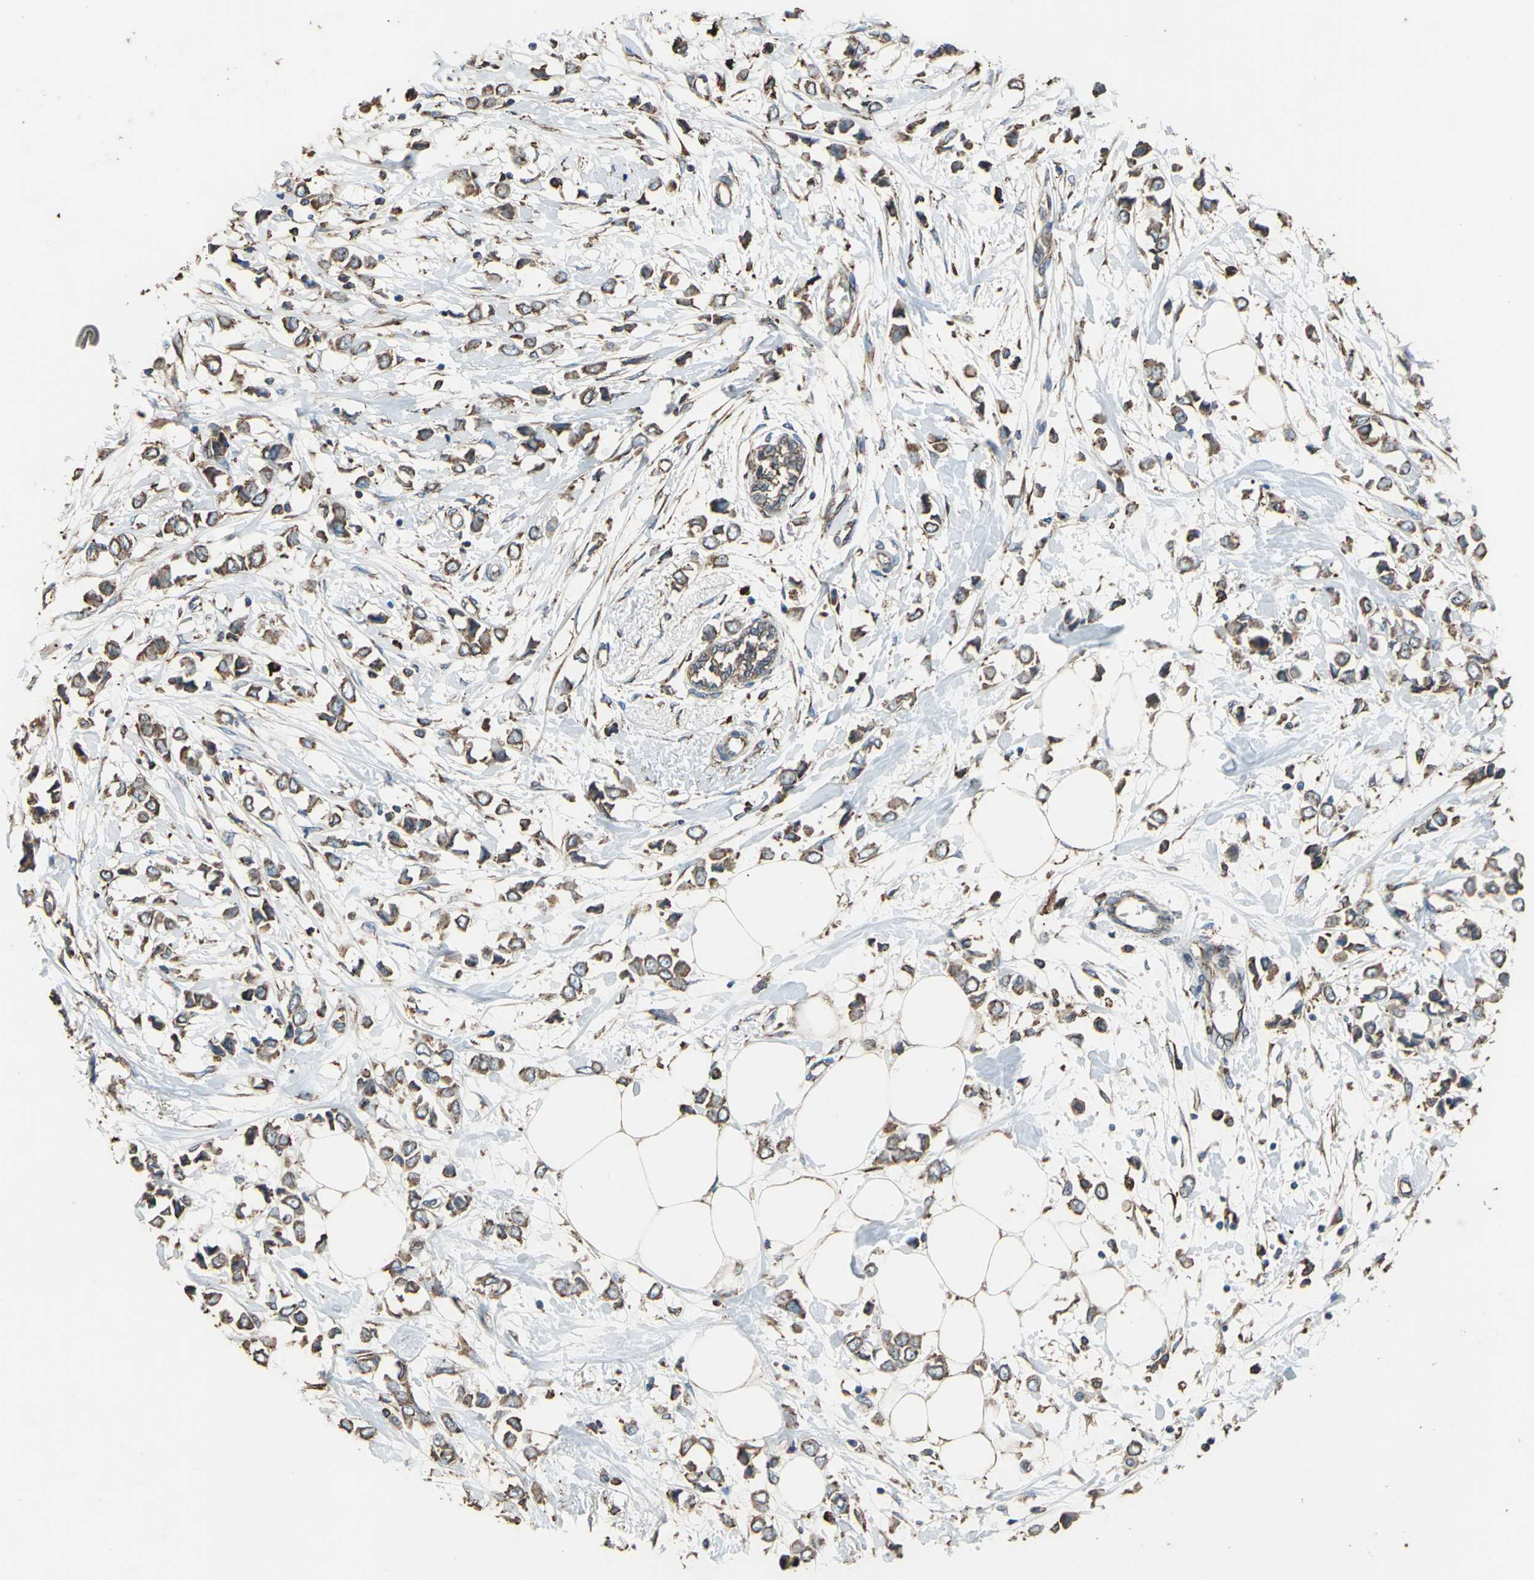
{"staining": {"intensity": "strong", "quantity": ">75%", "location": "cytoplasmic/membranous"}, "tissue": "breast cancer", "cell_type": "Tumor cells", "image_type": "cancer", "snomed": [{"axis": "morphology", "description": "Lobular carcinoma"}, {"axis": "topography", "description": "Breast"}], "caption": "Human lobular carcinoma (breast) stained with a protein marker demonstrates strong staining in tumor cells.", "gene": "GPANK1", "patient": {"sex": "female", "age": 51}}